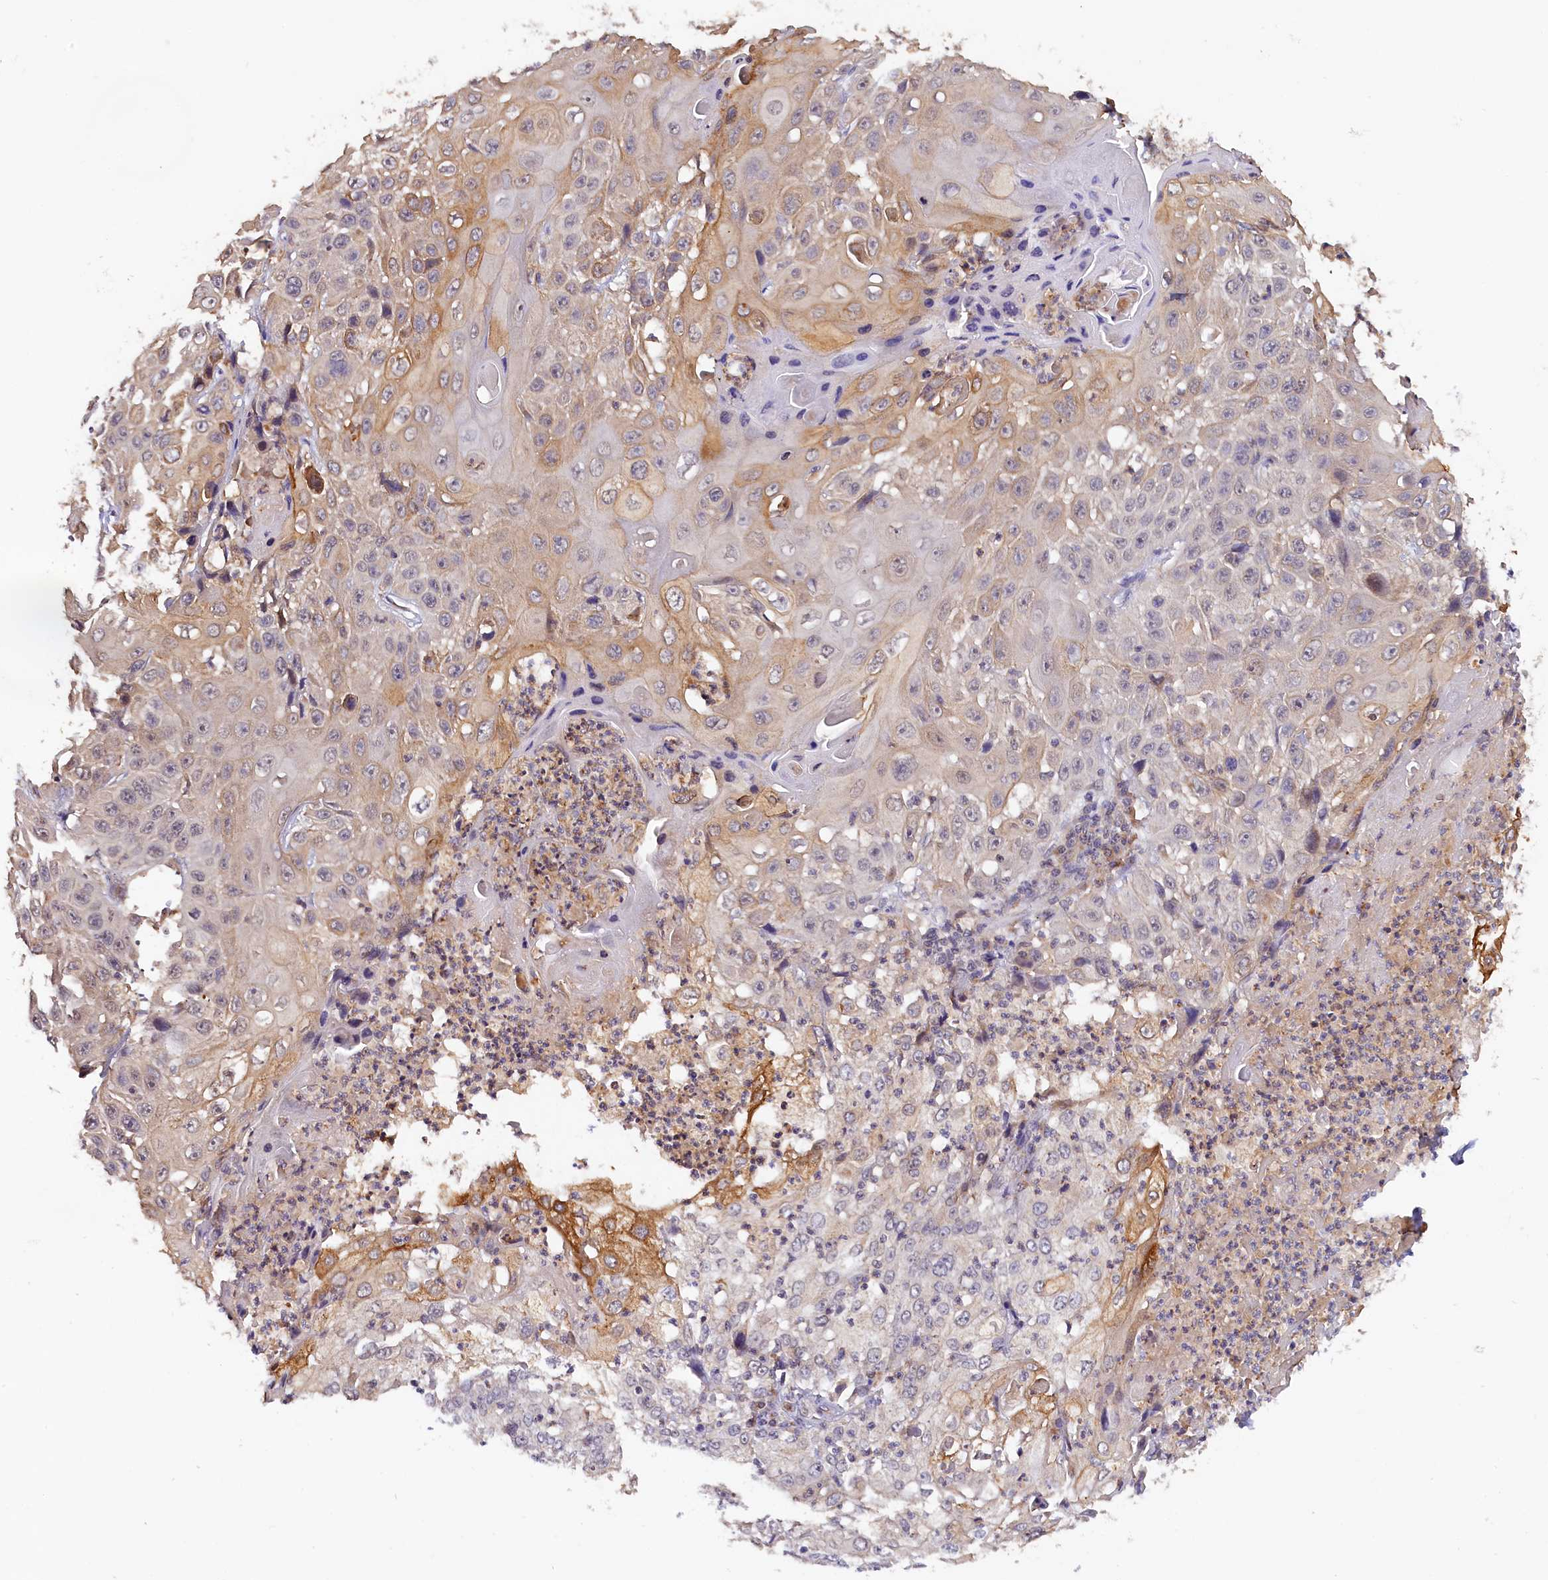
{"staining": {"intensity": "moderate", "quantity": "25%-75%", "location": "cytoplasmic/membranous"}, "tissue": "cervical cancer", "cell_type": "Tumor cells", "image_type": "cancer", "snomed": [{"axis": "morphology", "description": "Squamous cell carcinoma, NOS"}, {"axis": "topography", "description": "Cervix"}], "caption": "Brown immunohistochemical staining in cervical cancer (squamous cell carcinoma) exhibits moderate cytoplasmic/membranous expression in approximately 25%-75% of tumor cells. The staining is performed using DAB (3,3'-diaminobenzidine) brown chromogen to label protein expression. The nuclei are counter-stained blue using hematoxylin.", "gene": "TANGO6", "patient": {"sex": "female", "age": 39}}